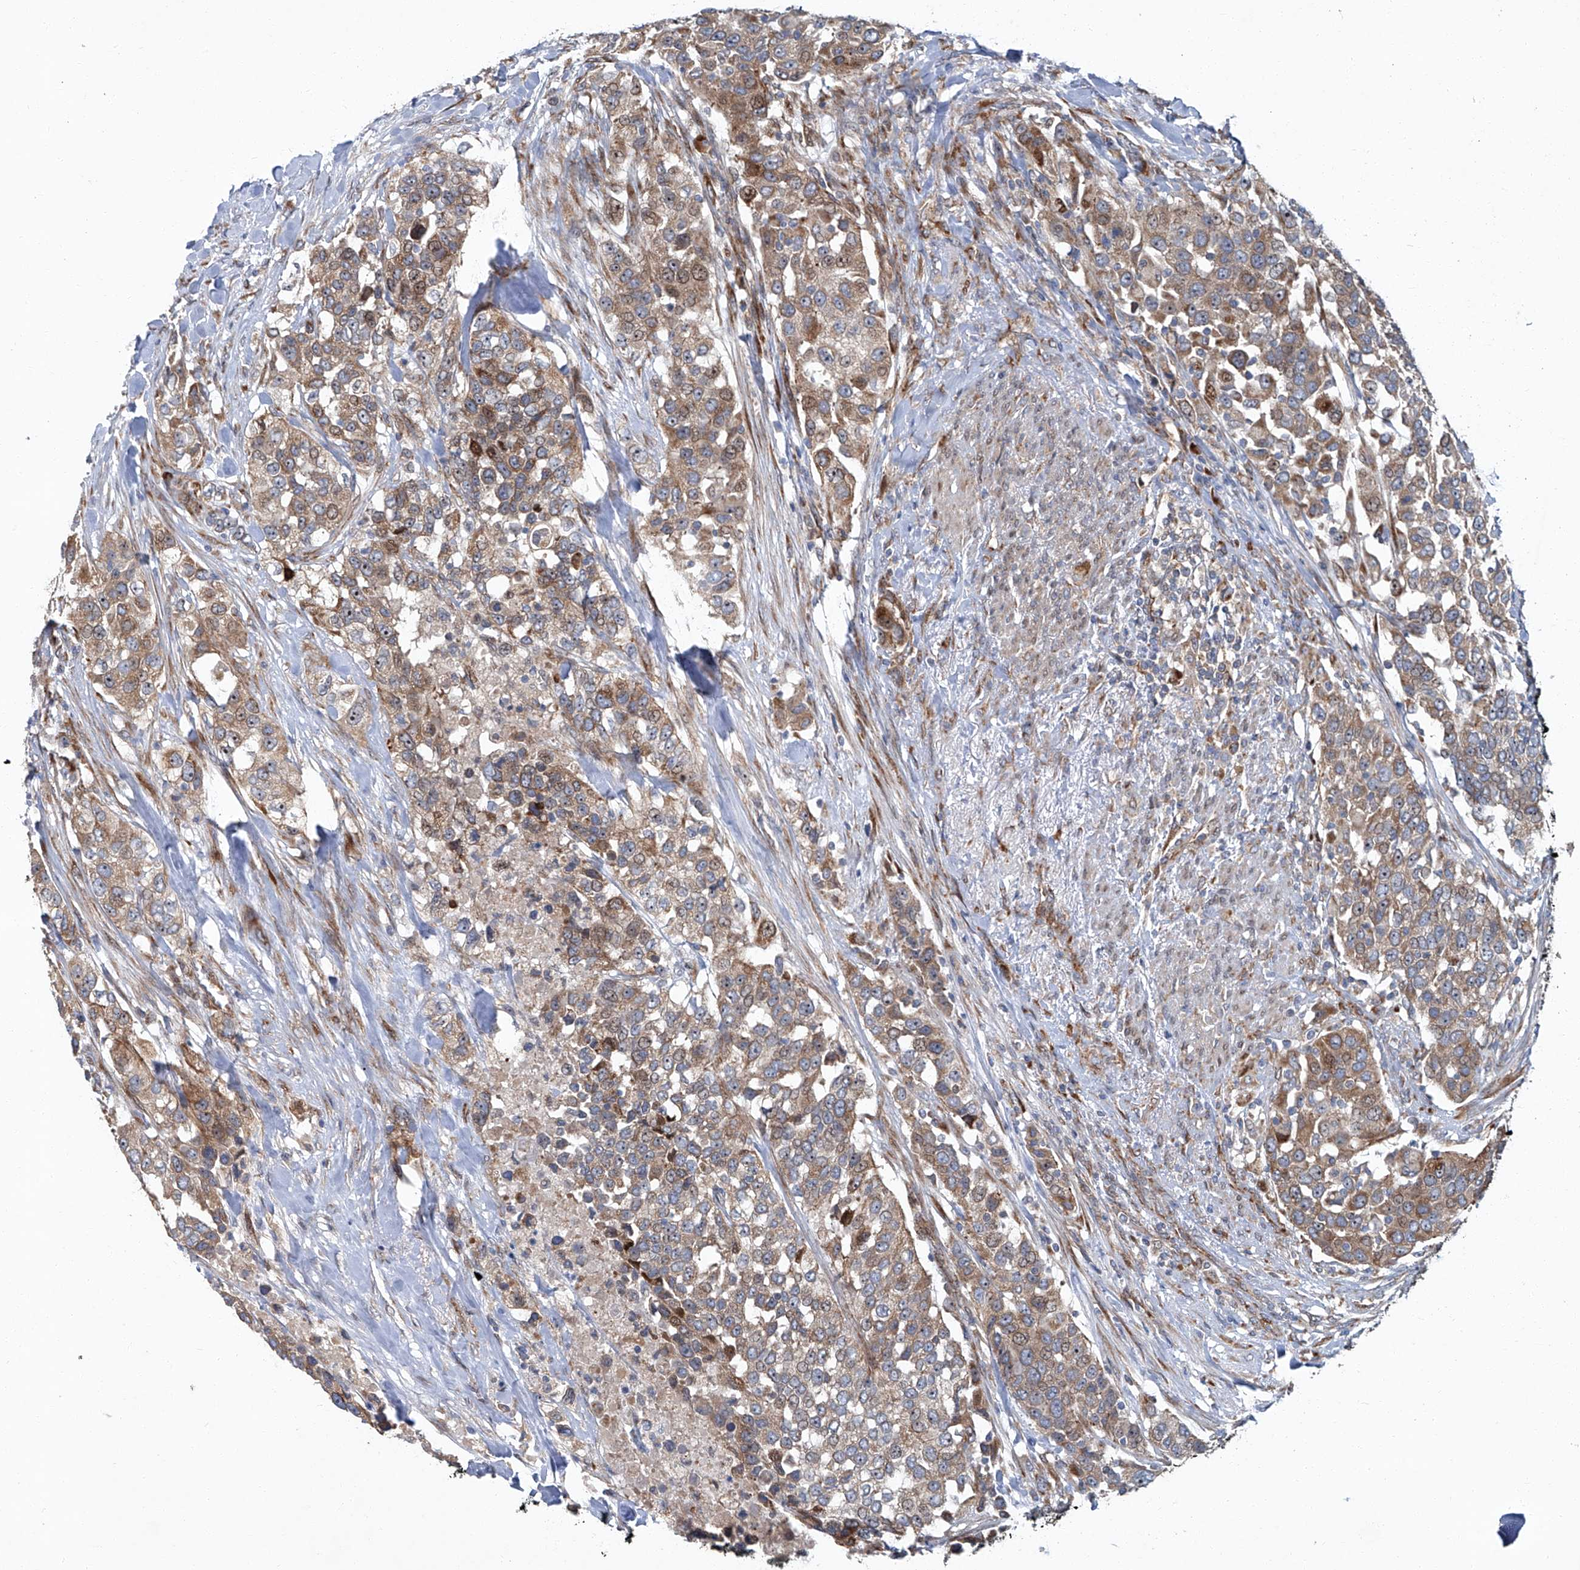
{"staining": {"intensity": "moderate", "quantity": ">75%", "location": "cytoplasmic/membranous"}, "tissue": "urothelial cancer", "cell_type": "Tumor cells", "image_type": "cancer", "snomed": [{"axis": "morphology", "description": "Urothelial carcinoma, High grade"}, {"axis": "topography", "description": "Urinary bladder"}], "caption": "There is medium levels of moderate cytoplasmic/membranous expression in tumor cells of urothelial cancer, as demonstrated by immunohistochemical staining (brown color).", "gene": "GPR132", "patient": {"sex": "female", "age": 80}}